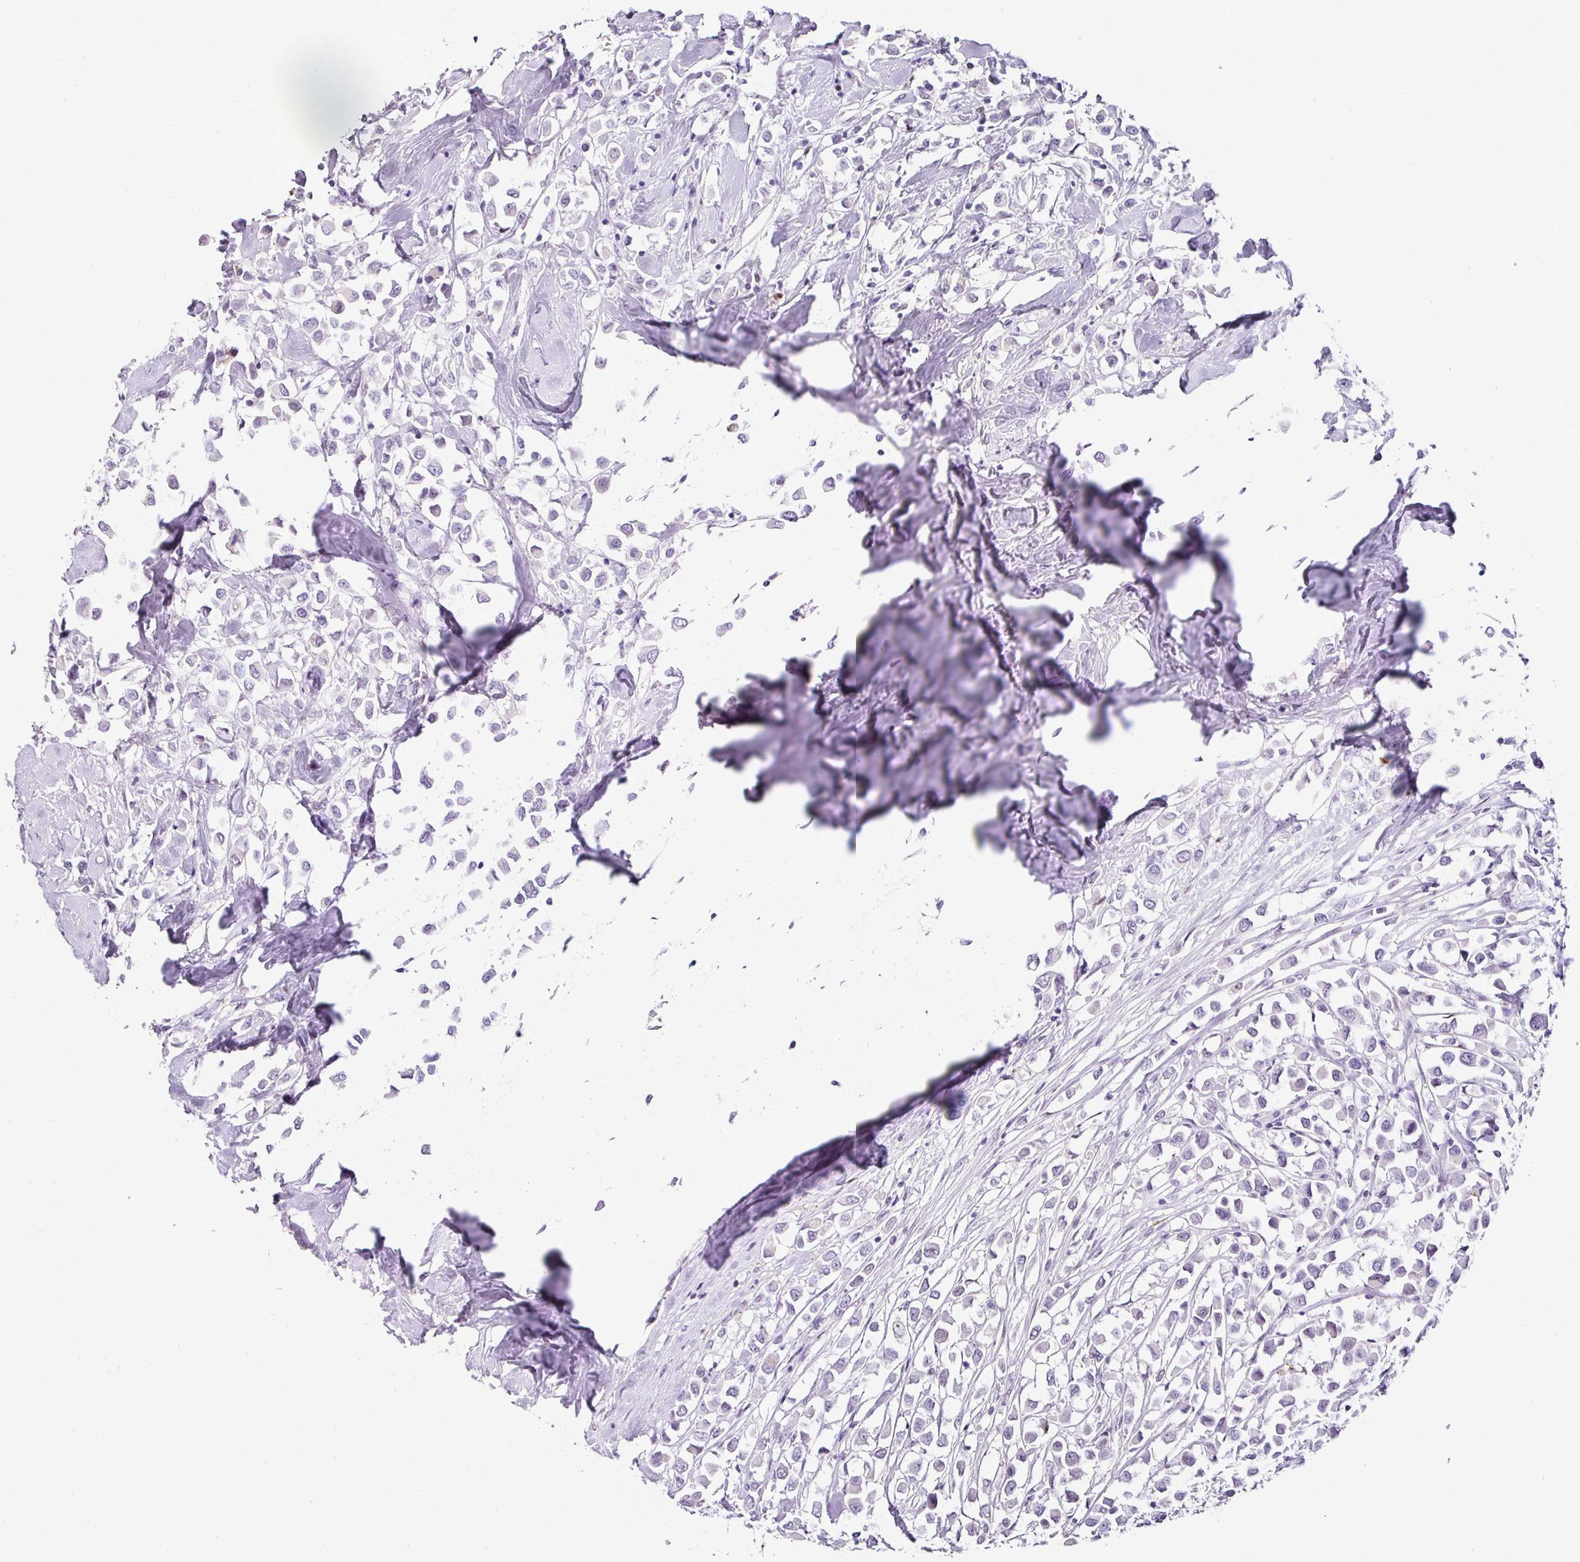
{"staining": {"intensity": "negative", "quantity": "none", "location": "none"}, "tissue": "breast cancer", "cell_type": "Tumor cells", "image_type": "cancer", "snomed": [{"axis": "morphology", "description": "Duct carcinoma"}, {"axis": "topography", "description": "Breast"}], "caption": "Tumor cells show no significant protein expression in invasive ductal carcinoma (breast).", "gene": "TRA2A", "patient": {"sex": "female", "age": 61}}